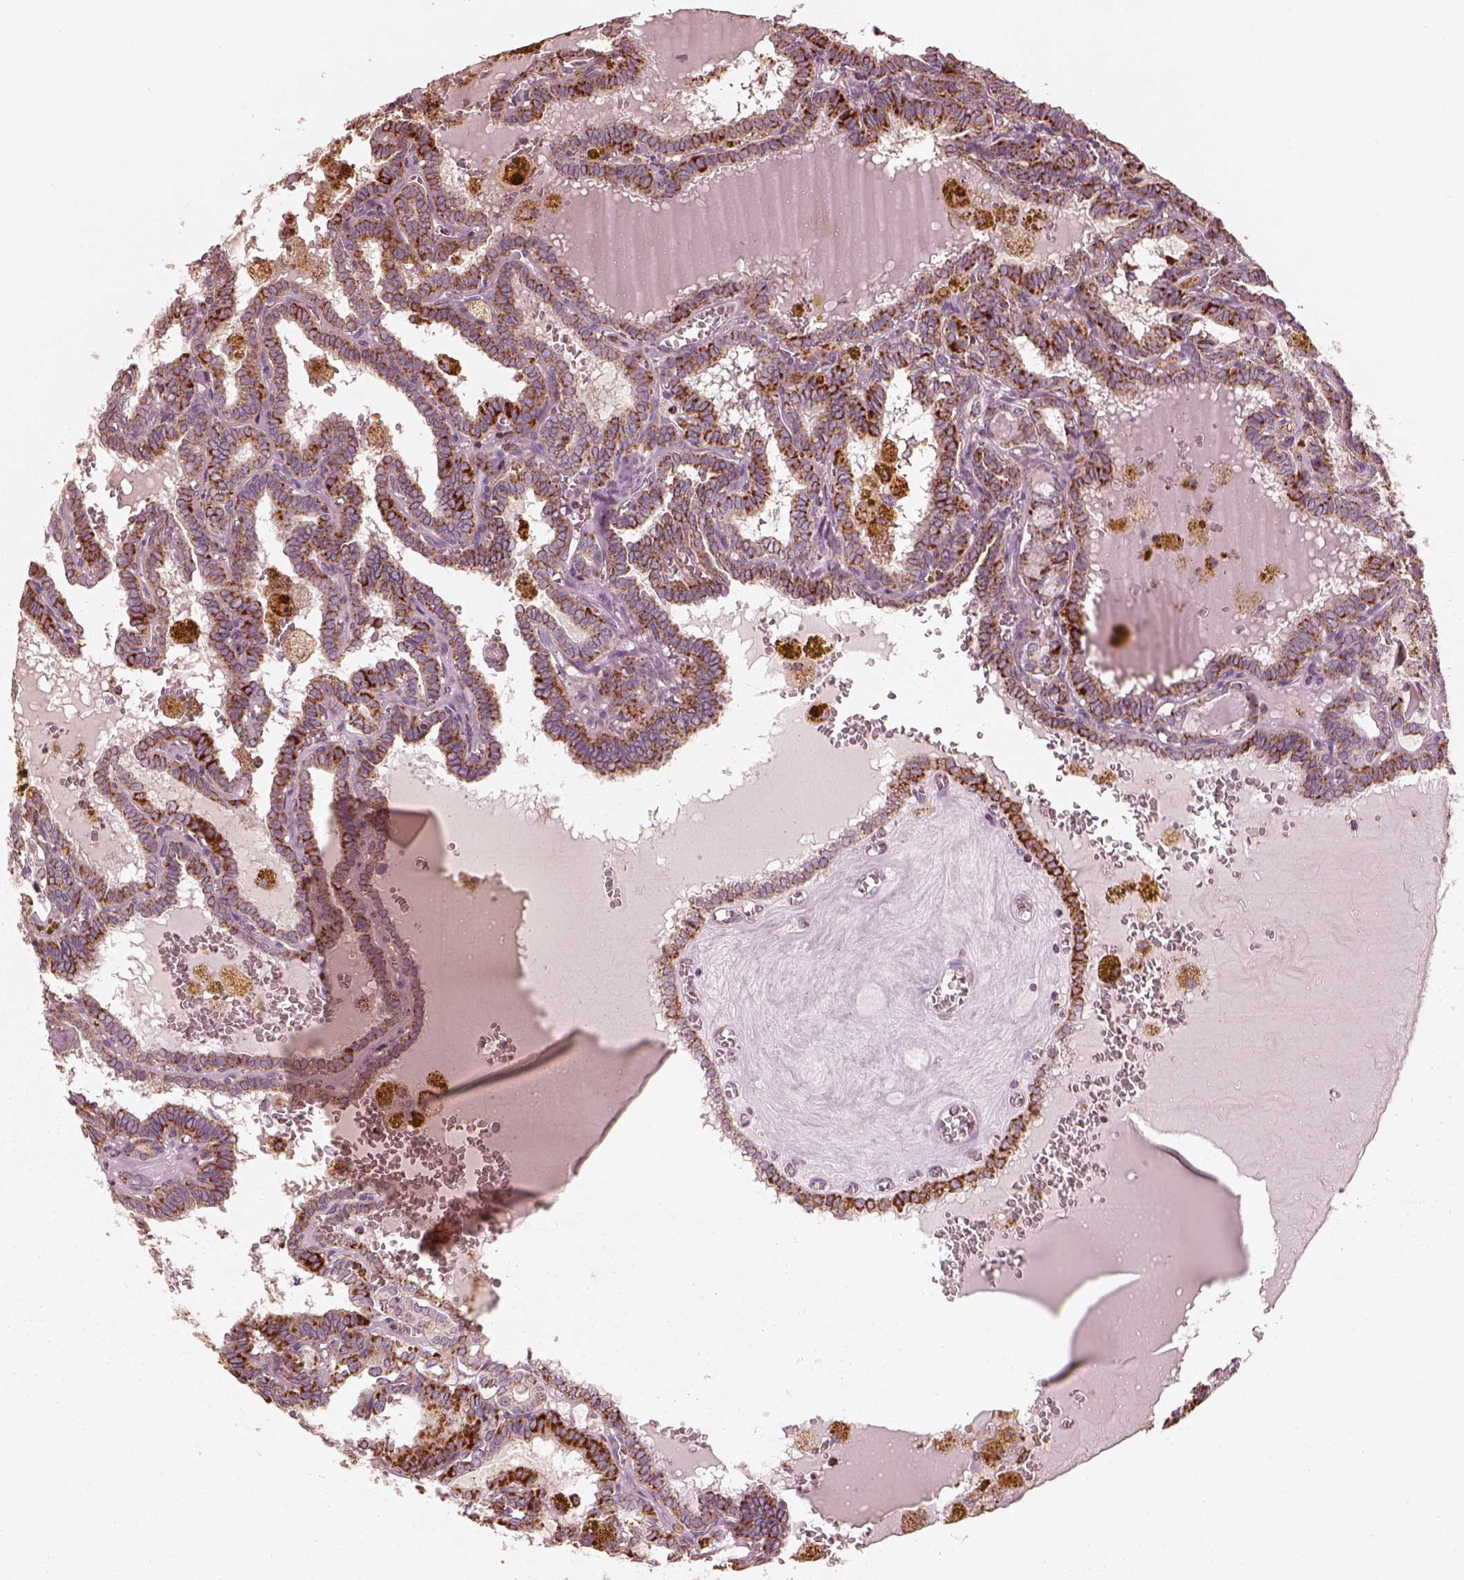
{"staining": {"intensity": "strong", "quantity": "25%-75%", "location": "cytoplasmic/membranous"}, "tissue": "thyroid cancer", "cell_type": "Tumor cells", "image_type": "cancer", "snomed": [{"axis": "morphology", "description": "Papillary adenocarcinoma, NOS"}, {"axis": "topography", "description": "Thyroid gland"}], "caption": "Immunohistochemical staining of human thyroid papillary adenocarcinoma reveals high levels of strong cytoplasmic/membranous protein expression in about 25%-75% of tumor cells.", "gene": "ENTPD6", "patient": {"sex": "female", "age": 39}}